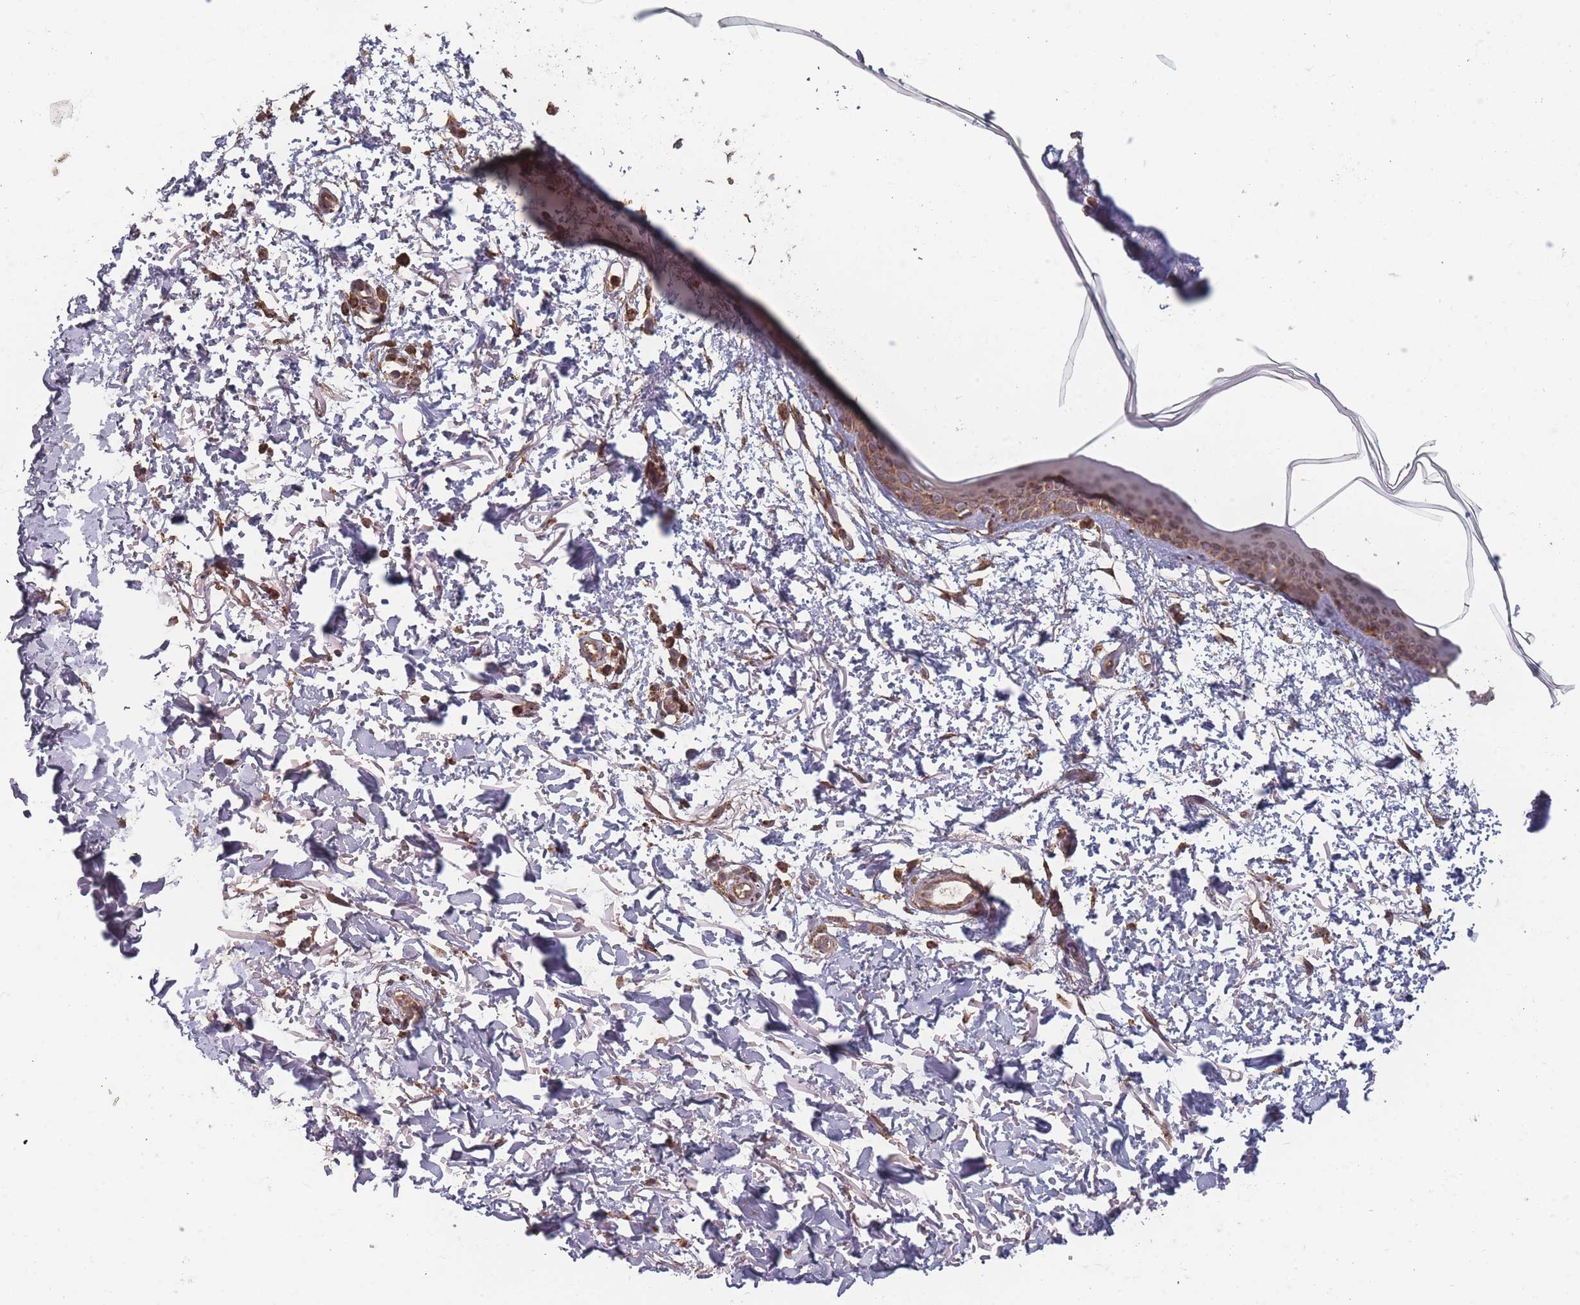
{"staining": {"intensity": "moderate", "quantity": ">75%", "location": "cytoplasmic/membranous"}, "tissue": "skin", "cell_type": "Fibroblasts", "image_type": "normal", "snomed": [{"axis": "morphology", "description": "Normal tissue, NOS"}, {"axis": "topography", "description": "Skin"}], "caption": "The histopathology image exhibits immunohistochemical staining of benign skin. There is moderate cytoplasmic/membranous staining is present in approximately >75% of fibroblasts. Nuclei are stained in blue.", "gene": "LYRM7", "patient": {"sex": "male", "age": 66}}